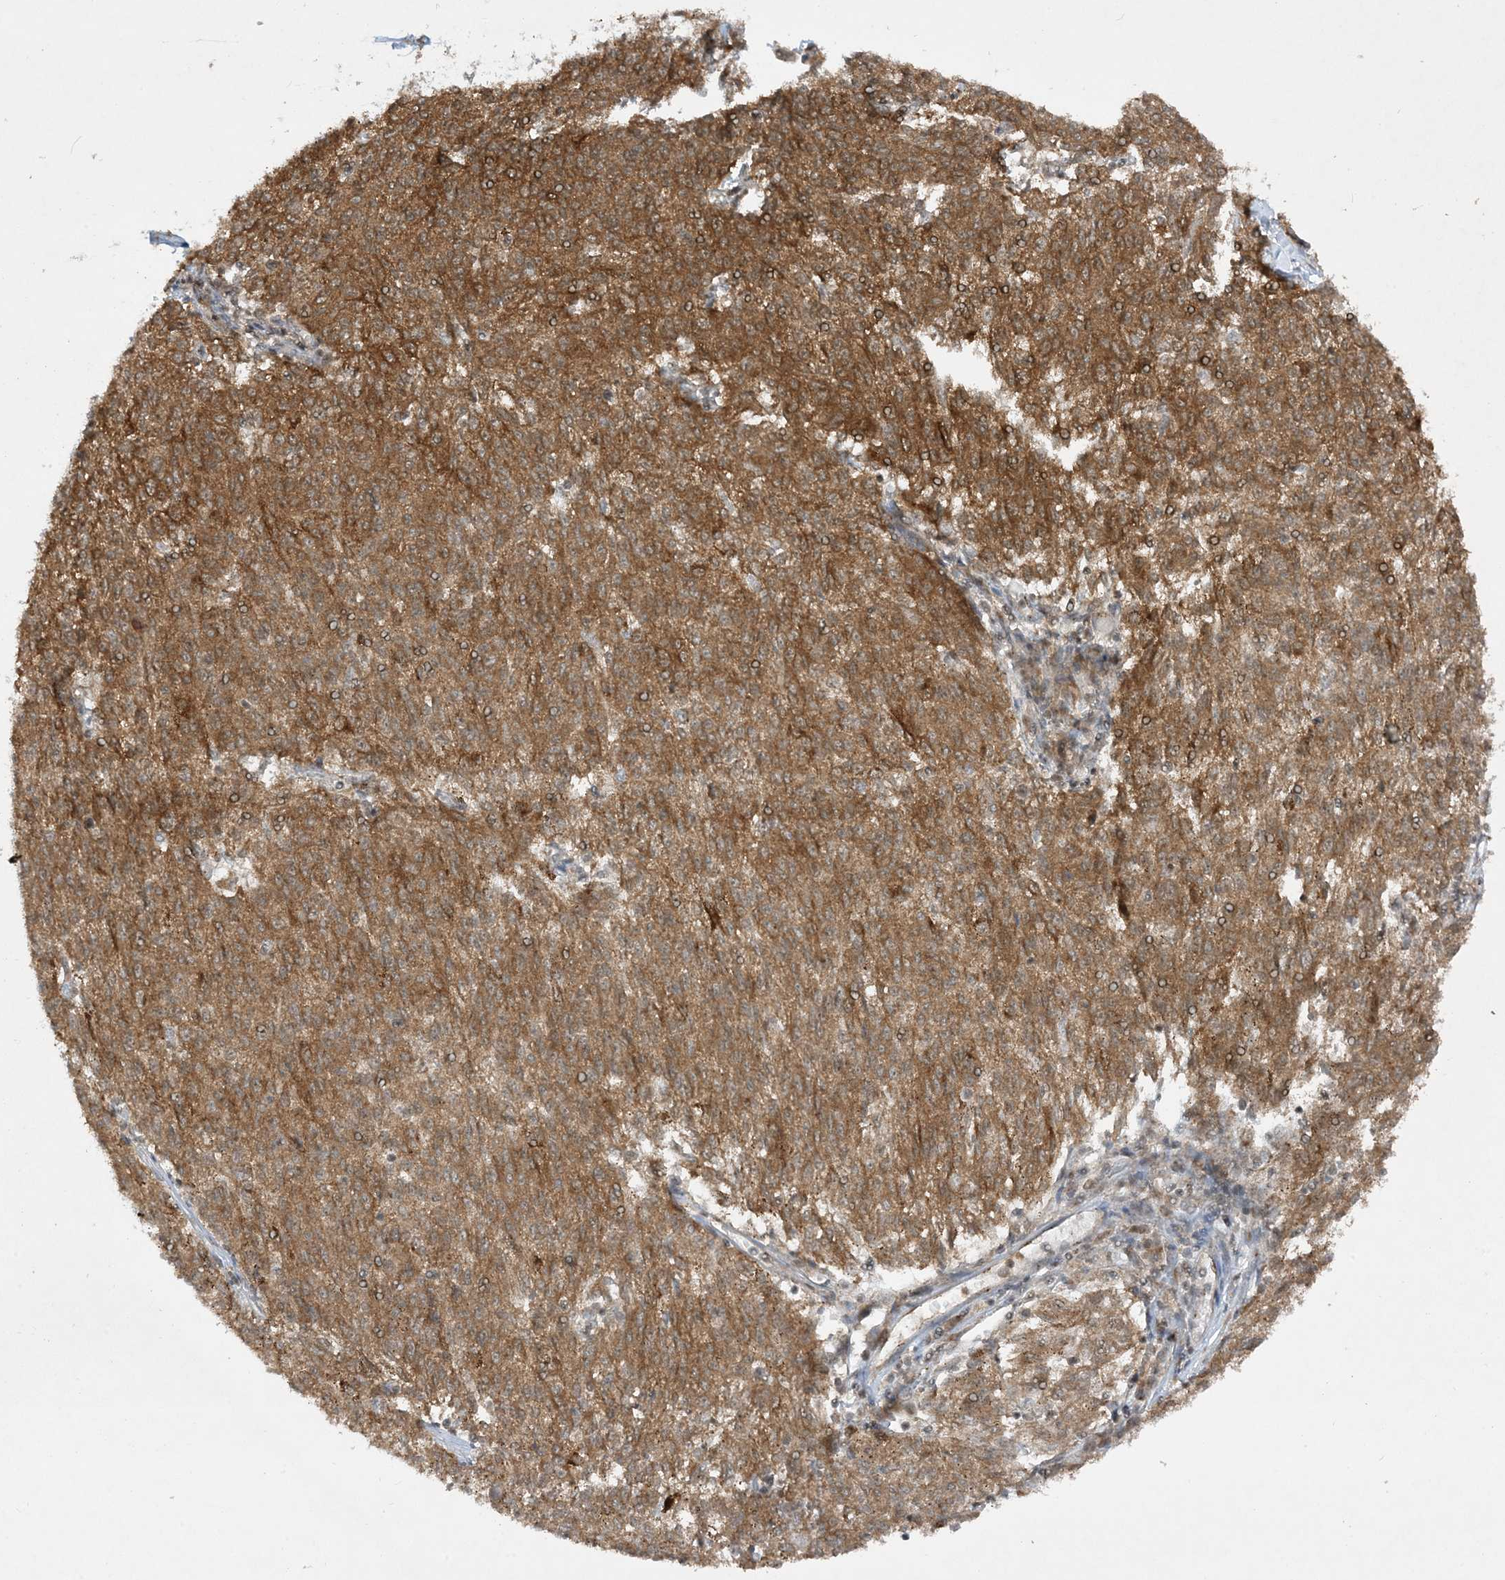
{"staining": {"intensity": "moderate", "quantity": ">75%", "location": "cytoplasmic/membranous"}, "tissue": "melanoma", "cell_type": "Tumor cells", "image_type": "cancer", "snomed": [{"axis": "morphology", "description": "Malignant melanoma, NOS"}, {"axis": "topography", "description": "Skin"}], "caption": "Protein positivity by immunohistochemistry (IHC) displays moderate cytoplasmic/membranous positivity in approximately >75% of tumor cells in malignant melanoma.", "gene": "CERT1", "patient": {"sex": "female", "age": 72}}